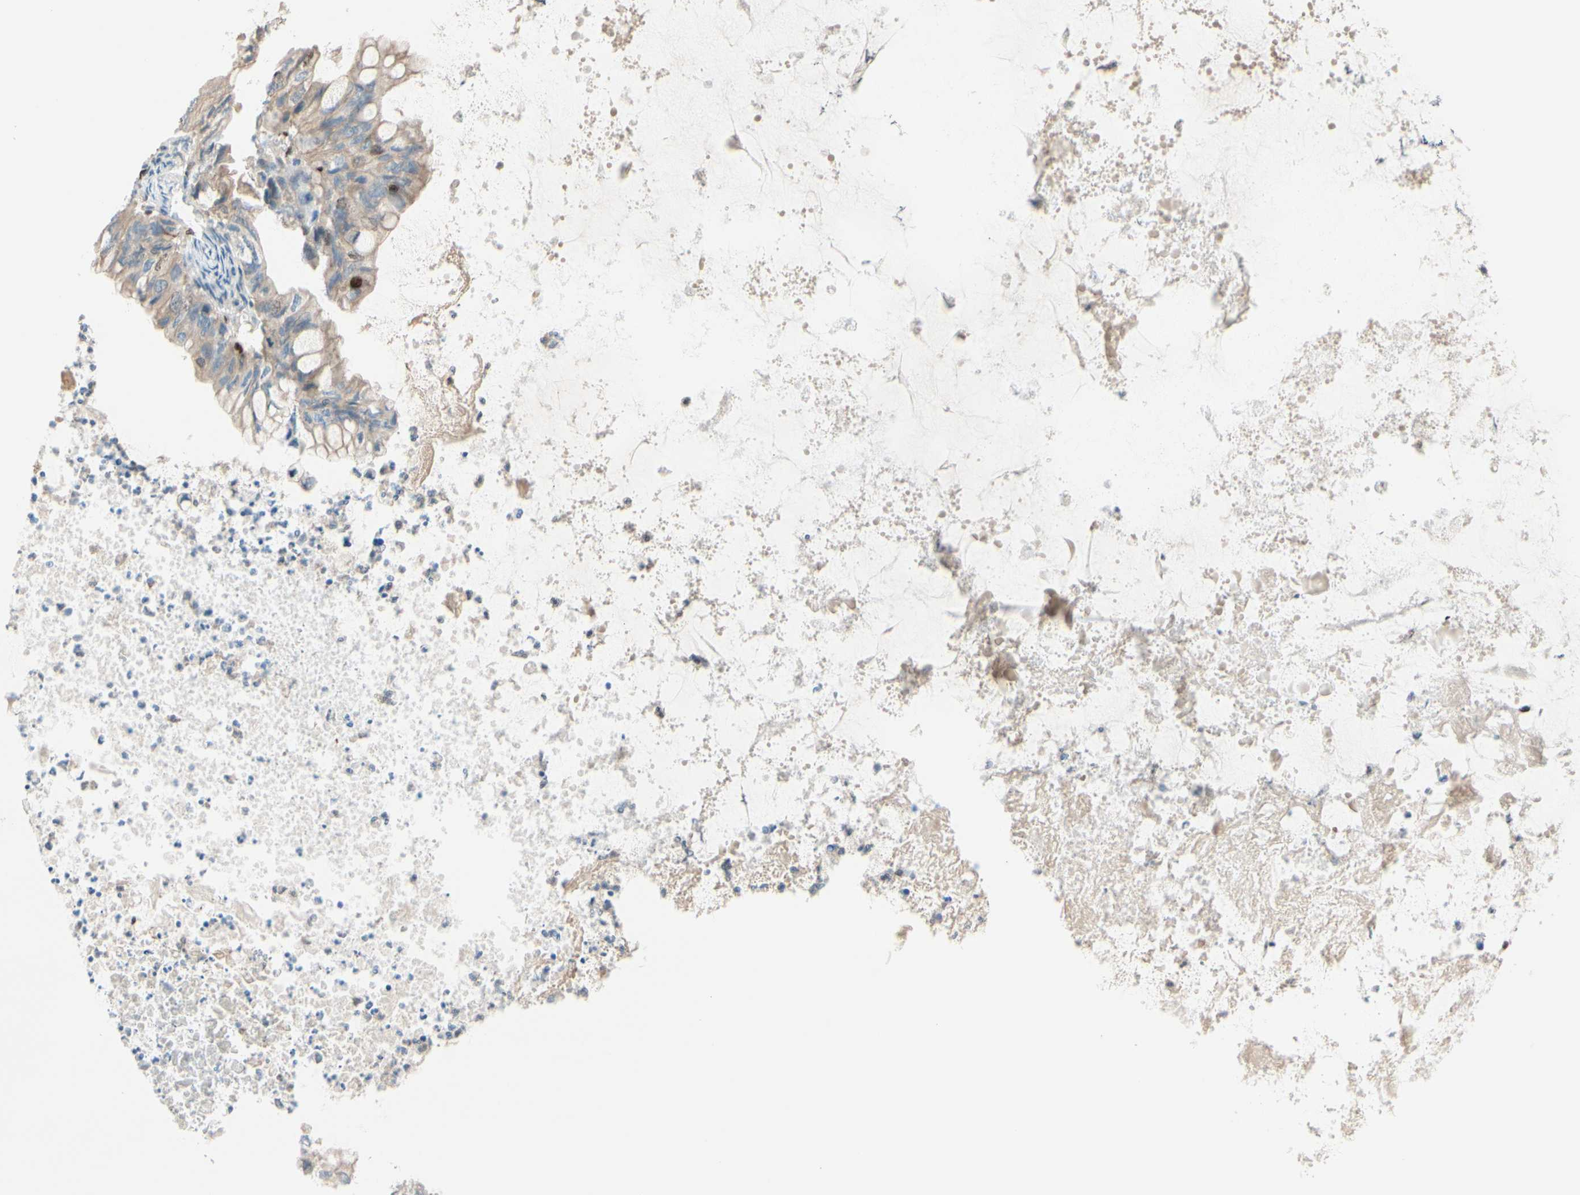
{"staining": {"intensity": "weak", "quantity": ">75%", "location": "cytoplasmic/membranous"}, "tissue": "ovarian cancer", "cell_type": "Tumor cells", "image_type": "cancer", "snomed": [{"axis": "morphology", "description": "Cystadenocarcinoma, mucinous, NOS"}, {"axis": "topography", "description": "Ovary"}], "caption": "Weak cytoplasmic/membranous staining is present in about >75% of tumor cells in mucinous cystadenocarcinoma (ovarian).", "gene": "SUFU", "patient": {"sex": "female", "age": 80}}